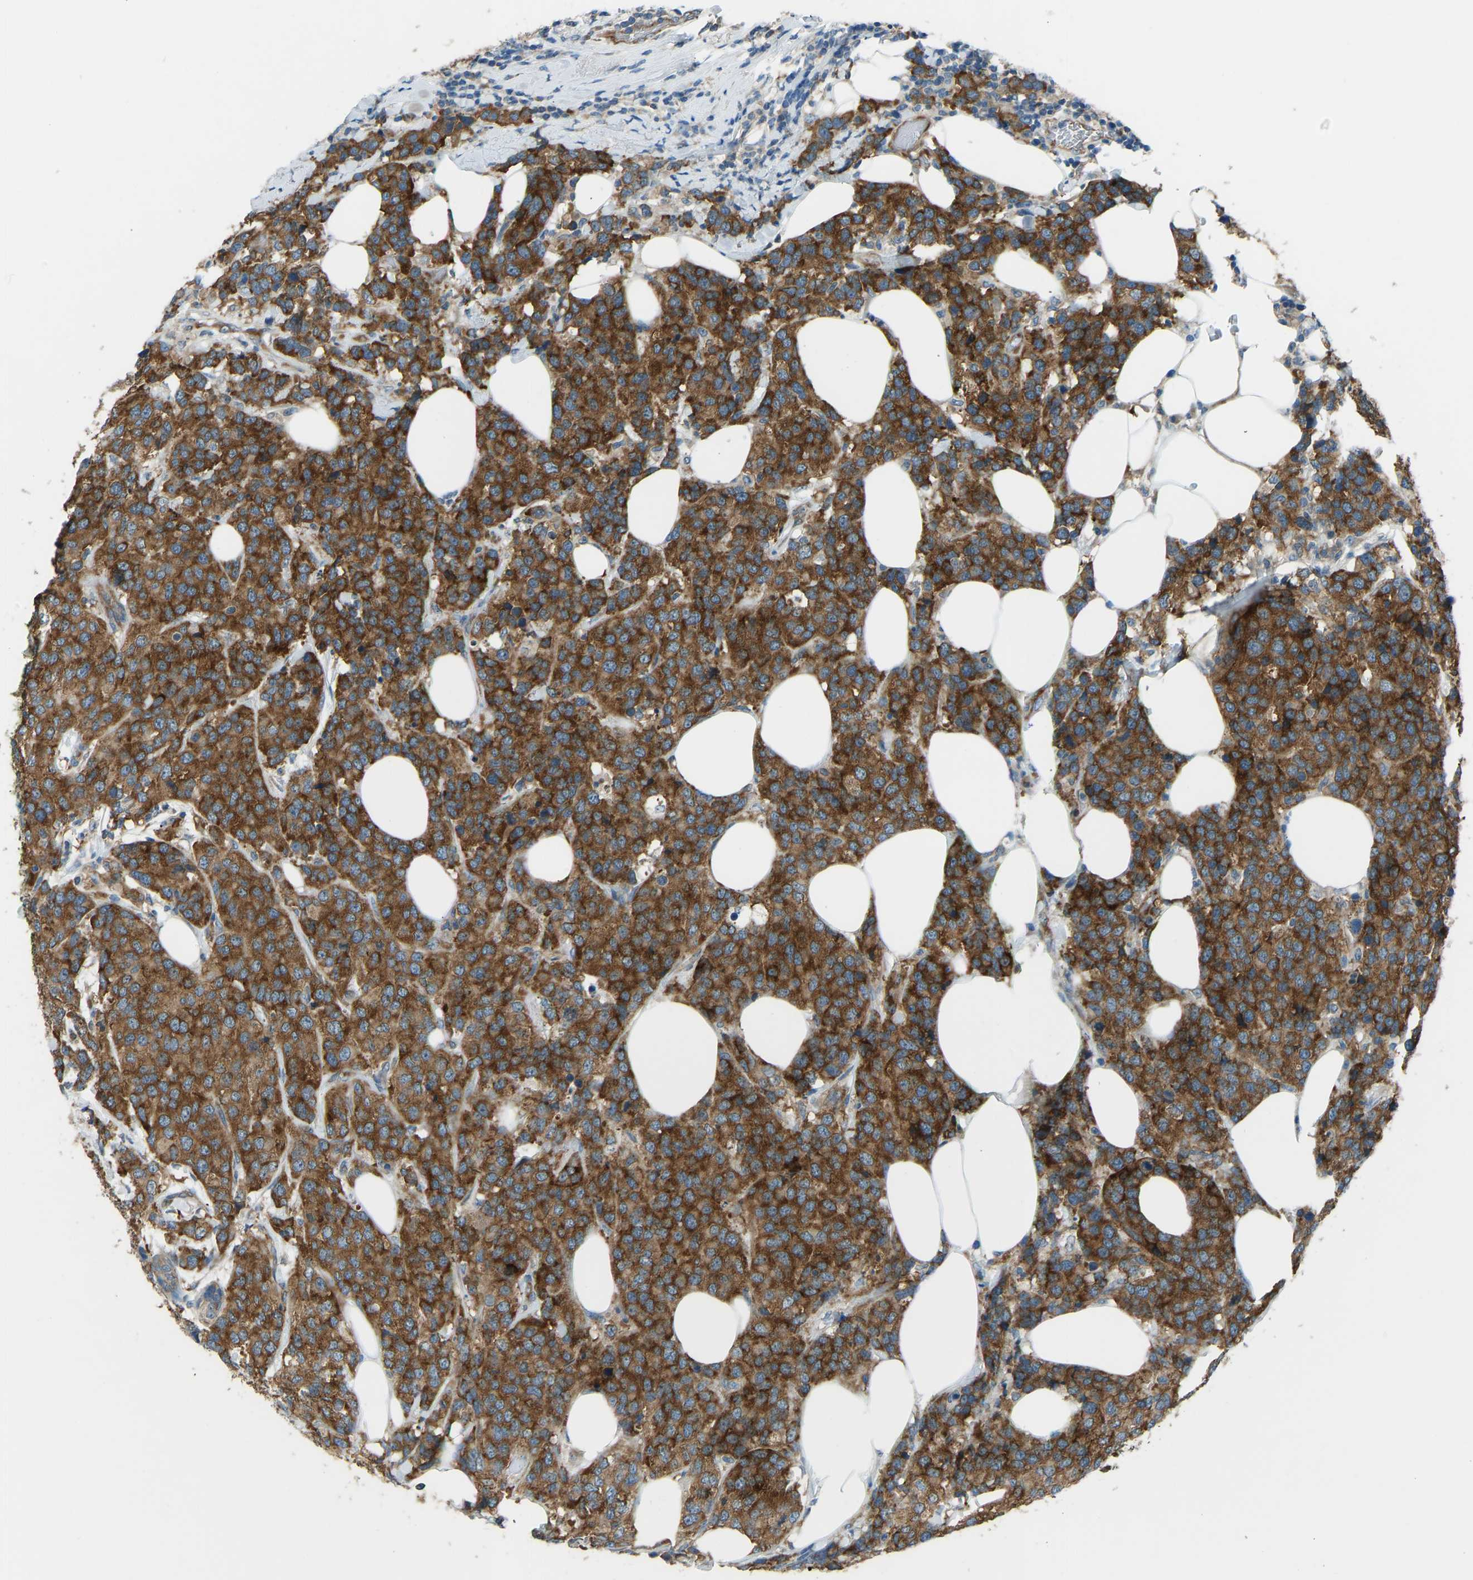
{"staining": {"intensity": "strong", "quantity": ">75%", "location": "cytoplasmic/membranous"}, "tissue": "breast cancer", "cell_type": "Tumor cells", "image_type": "cancer", "snomed": [{"axis": "morphology", "description": "Lobular carcinoma"}, {"axis": "topography", "description": "Breast"}], "caption": "A histopathology image of breast cancer (lobular carcinoma) stained for a protein displays strong cytoplasmic/membranous brown staining in tumor cells.", "gene": "STAU2", "patient": {"sex": "female", "age": 59}}